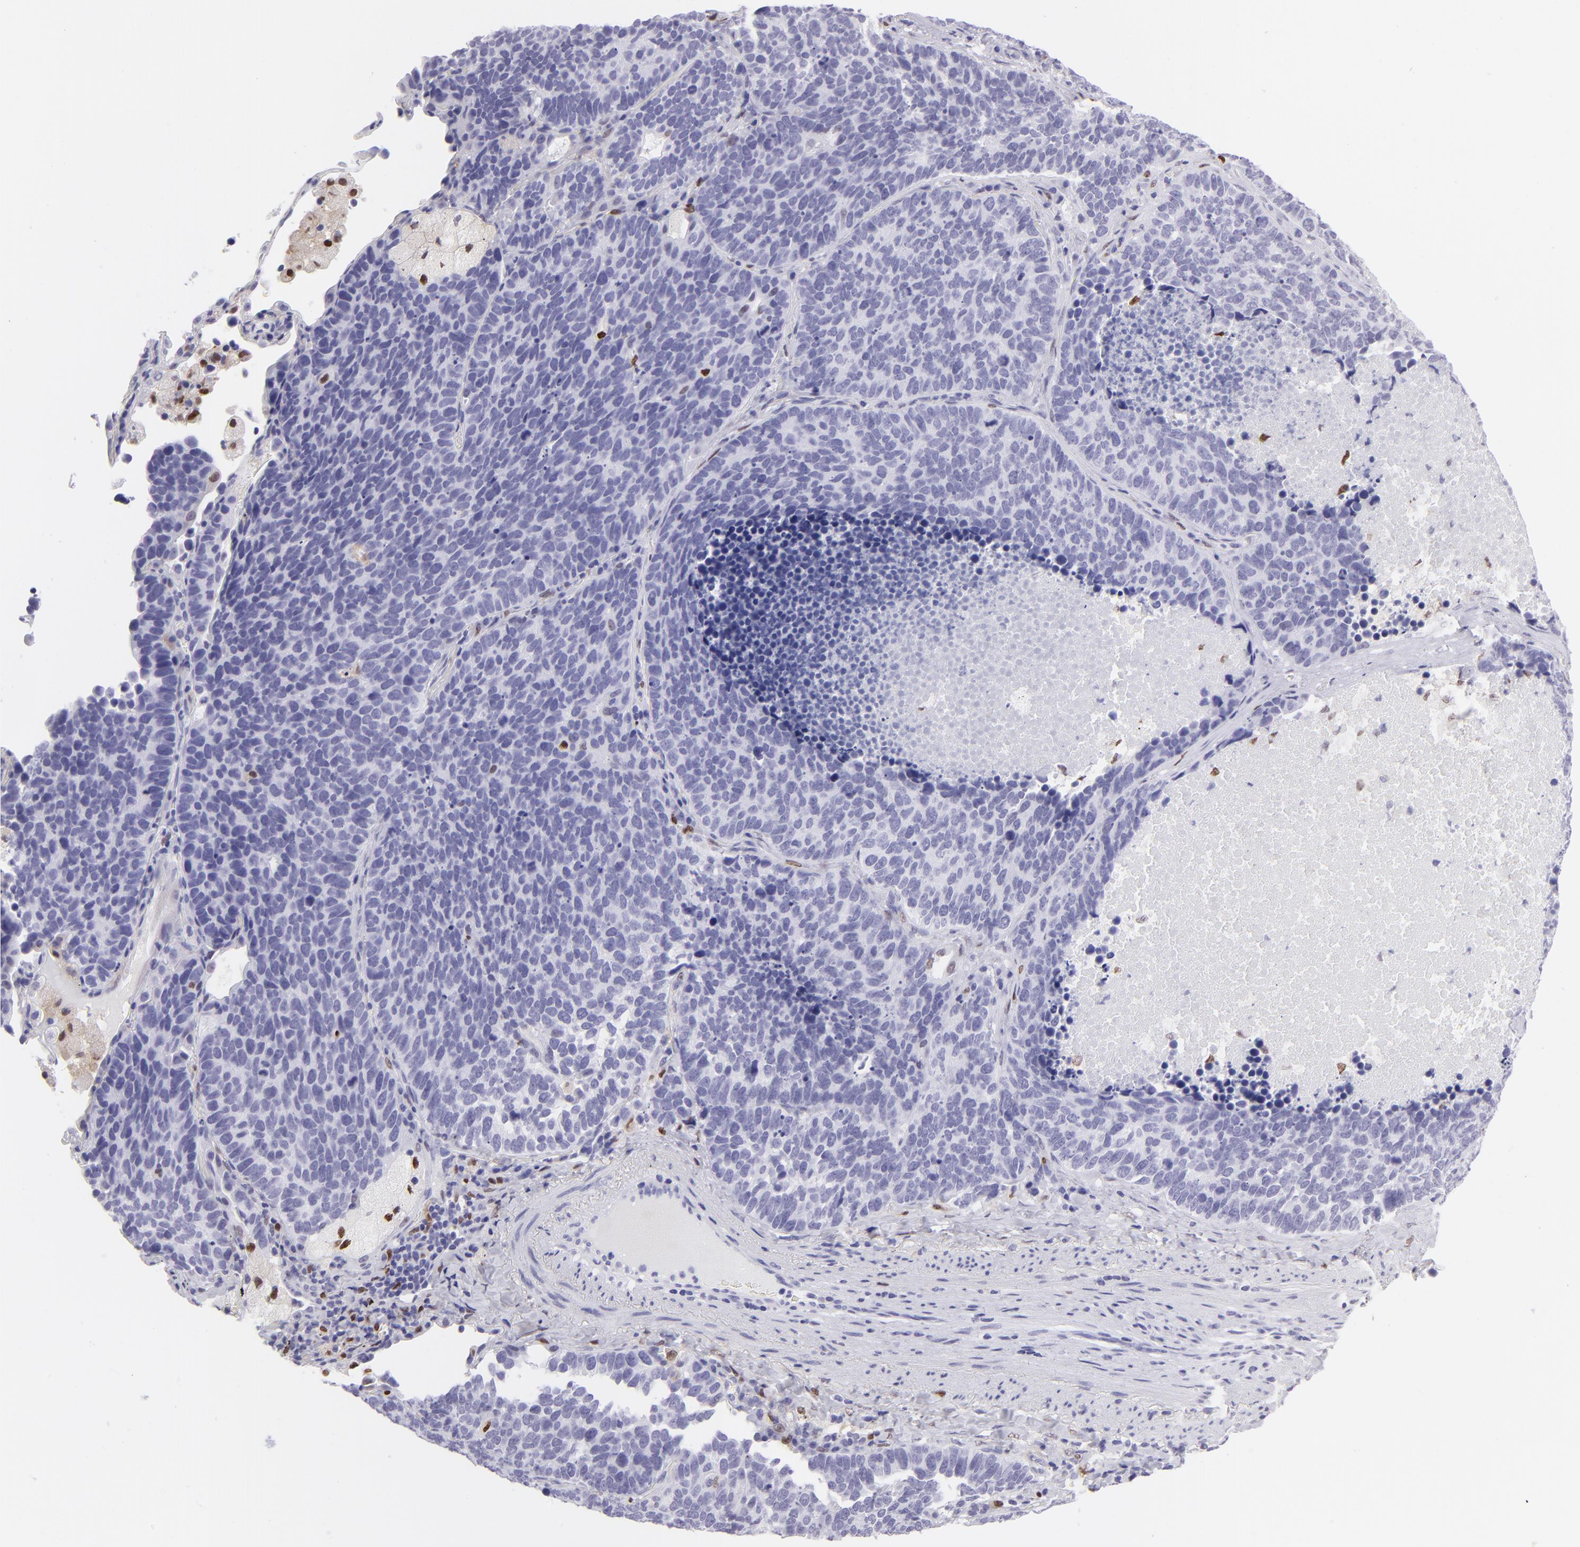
{"staining": {"intensity": "negative", "quantity": "none", "location": "none"}, "tissue": "lung cancer", "cell_type": "Tumor cells", "image_type": "cancer", "snomed": [{"axis": "morphology", "description": "Neoplasm, malignant, NOS"}, {"axis": "topography", "description": "Lung"}], "caption": "A micrograph of human lung cancer (malignant neoplasm) is negative for staining in tumor cells.", "gene": "MITF", "patient": {"sex": "female", "age": 75}}